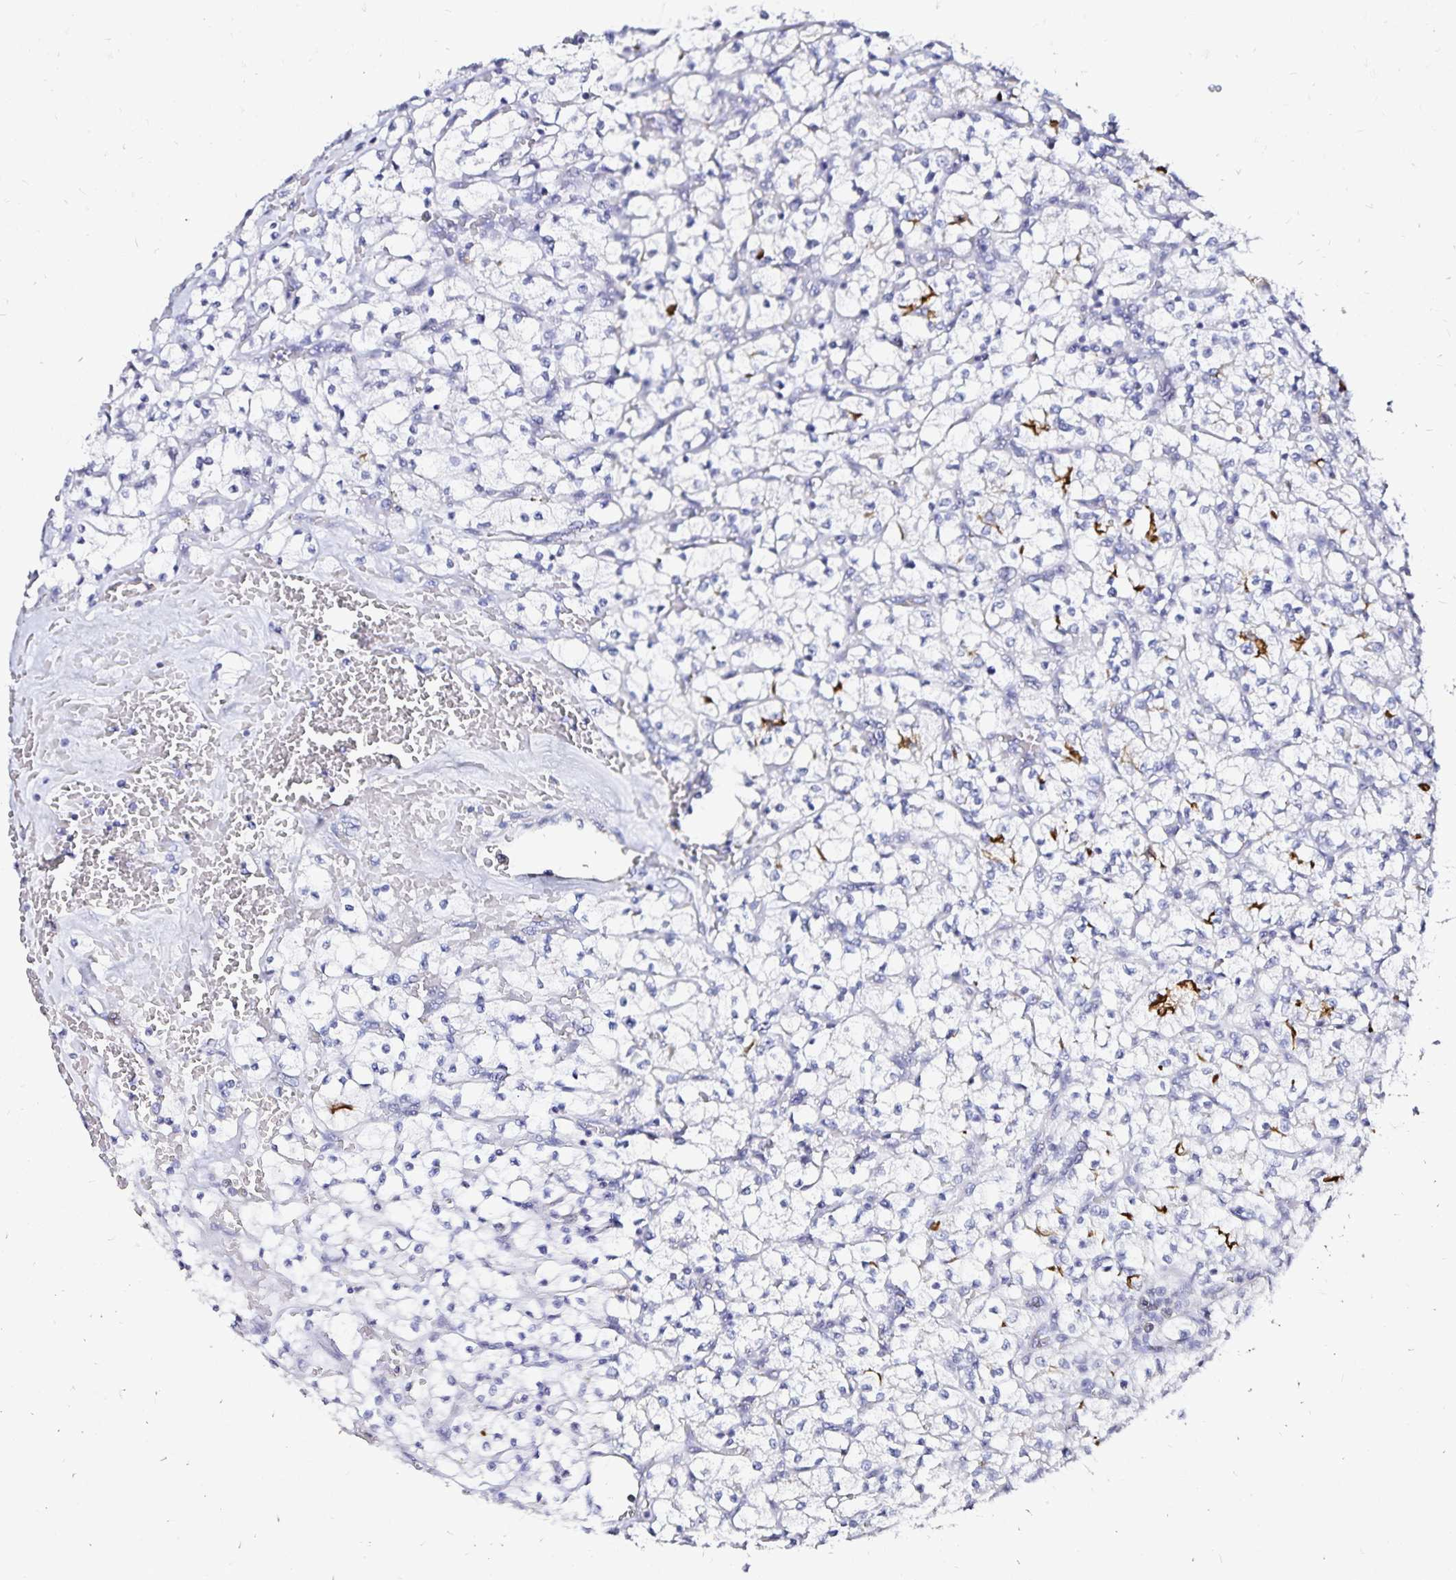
{"staining": {"intensity": "moderate", "quantity": "<25%", "location": "cytoplasmic/membranous"}, "tissue": "renal cancer", "cell_type": "Tumor cells", "image_type": "cancer", "snomed": [{"axis": "morphology", "description": "Adenocarcinoma, NOS"}, {"axis": "topography", "description": "Kidney"}], "caption": "DAB (3,3'-diaminobenzidine) immunohistochemical staining of renal adenocarcinoma exhibits moderate cytoplasmic/membranous protein staining in about <25% of tumor cells.", "gene": "SLC5A1", "patient": {"sex": "female", "age": 64}}